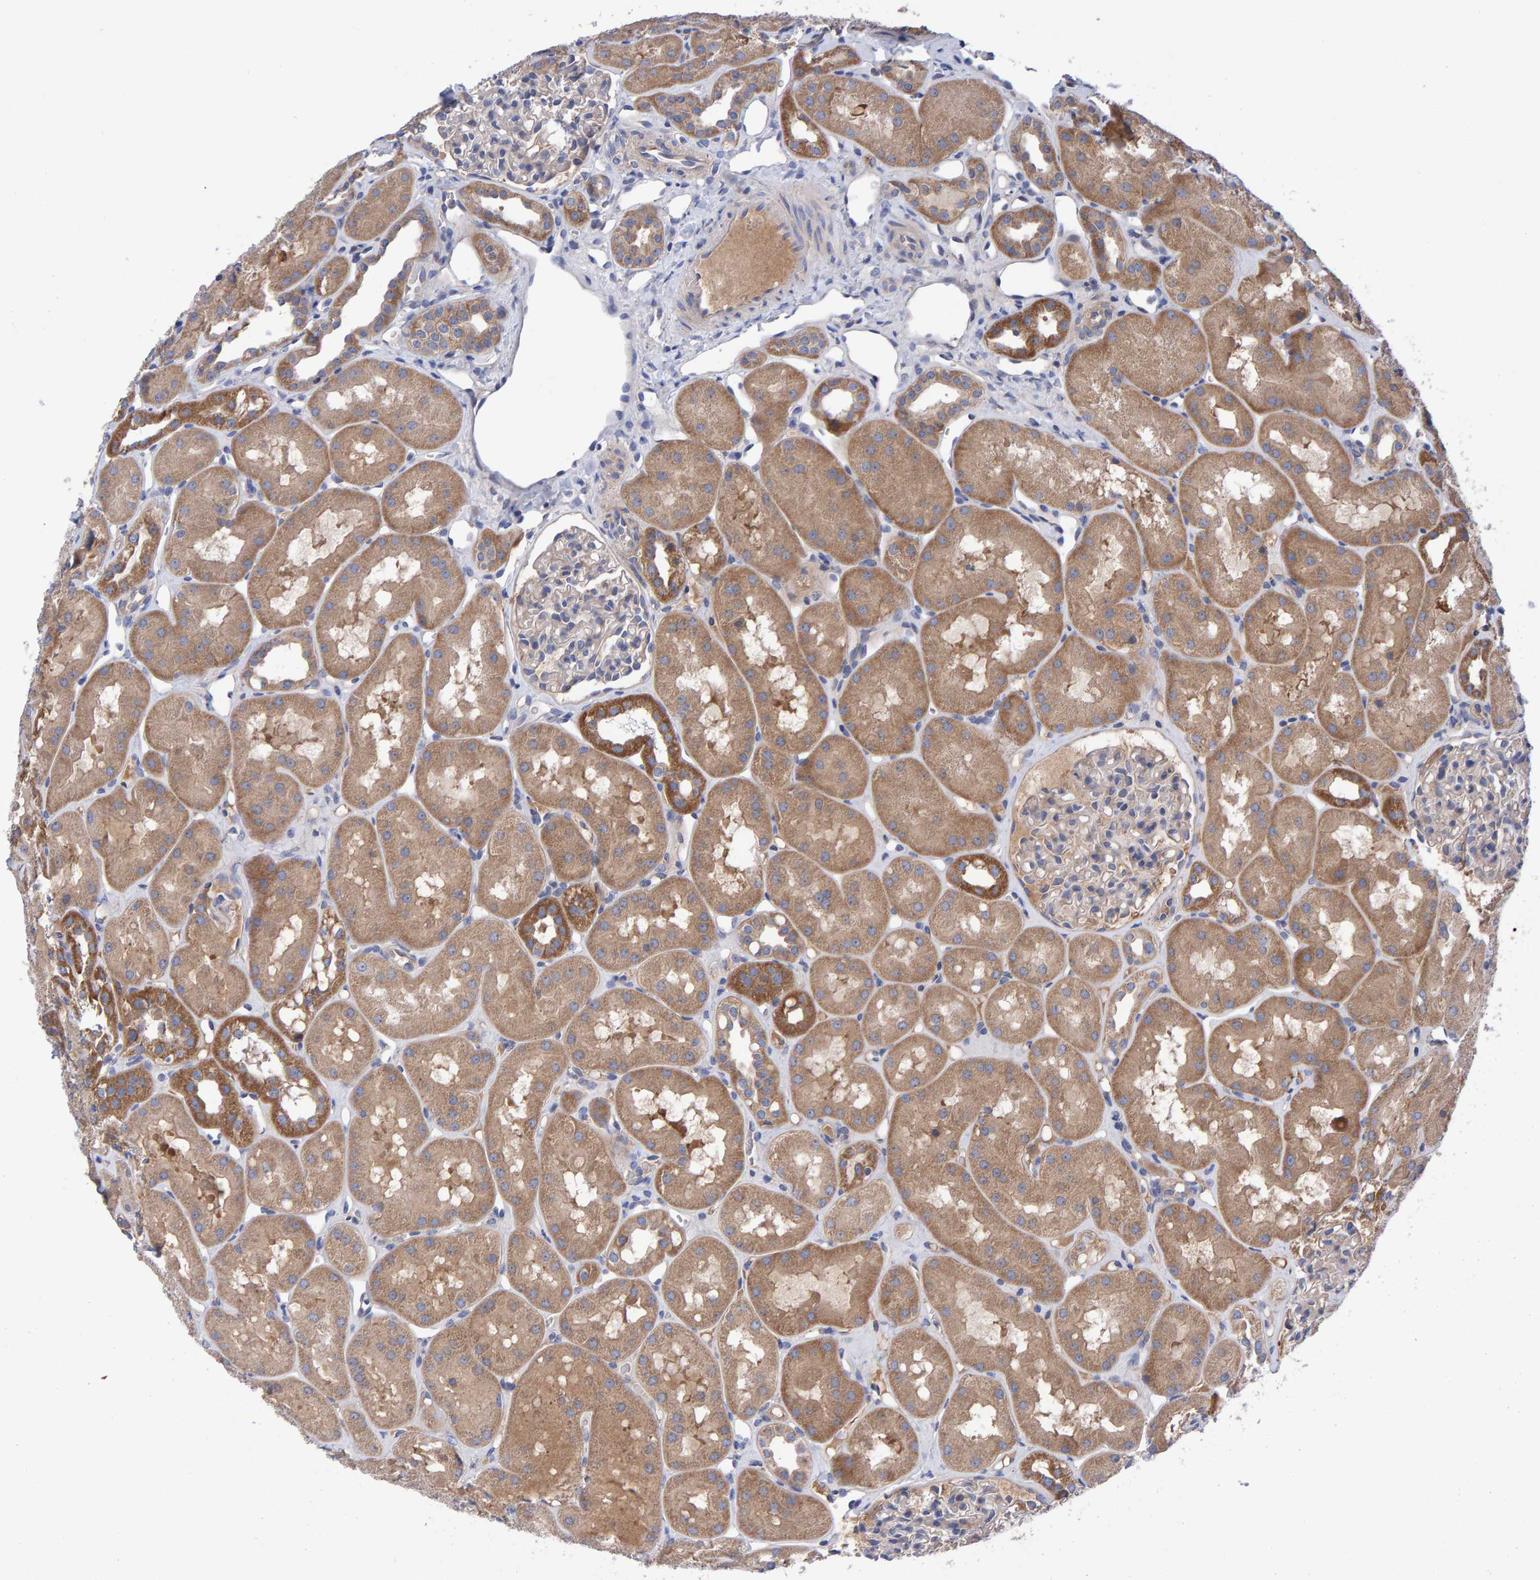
{"staining": {"intensity": "weak", "quantity": "<25%", "location": "cytoplasmic/membranous"}, "tissue": "kidney", "cell_type": "Cells in glomeruli", "image_type": "normal", "snomed": [{"axis": "morphology", "description": "Normal tissue, NOS"}, {"axis": "topography", "description": "Kidney"}], "caption": "This is an immunohistochemistry image of normal human kidney. There is no staining in cells in glomeruli.", "gene": "EFR3A", "patient": {"sex": "male", "age": 16}}